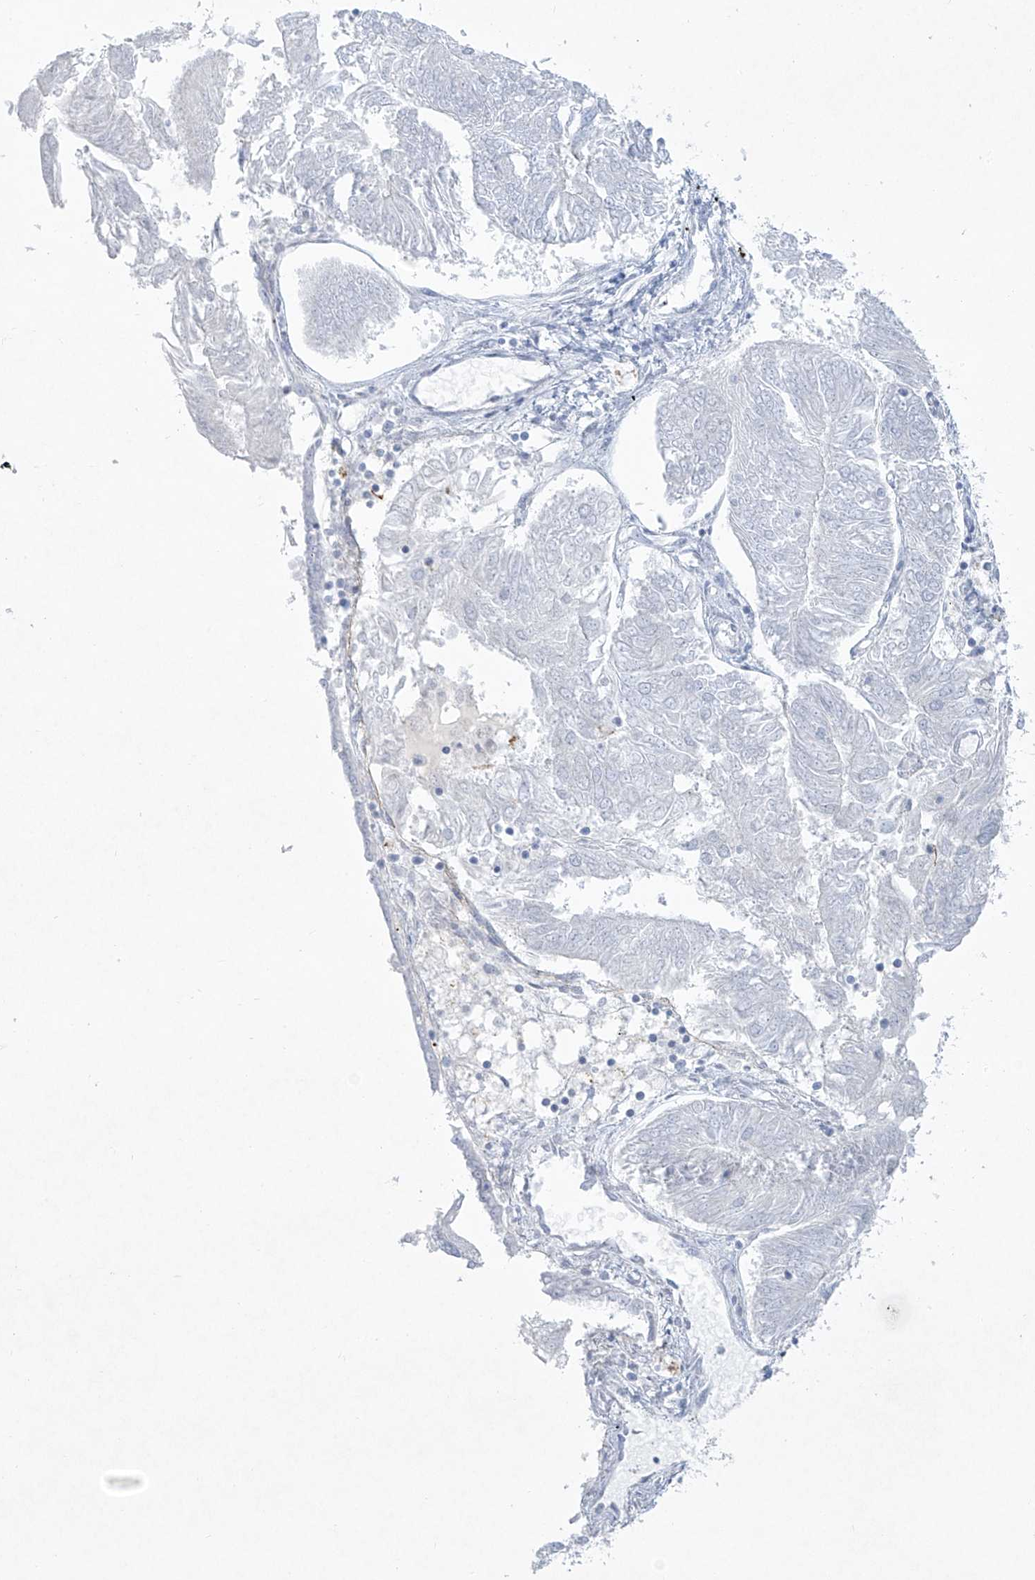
{"staining": {"intensity": "negative", "quantity": "none", "location": "none"}, "tissue": "endometrial cancer", "cell_type": "Tumor cells", "image_type": "cancer", "snomed": [{"axis": "morphology", "description": "Adenocarcinoma, NOS"}, {"axis": "topography", "description": "Endometrium"}], "caption": "The IHC photomicrograph has no significant staining in tumor cells of endometrial adenocarcinoma tissue.", "gene": "PAX6", "patient": {"sex": "female", "age": 58}}